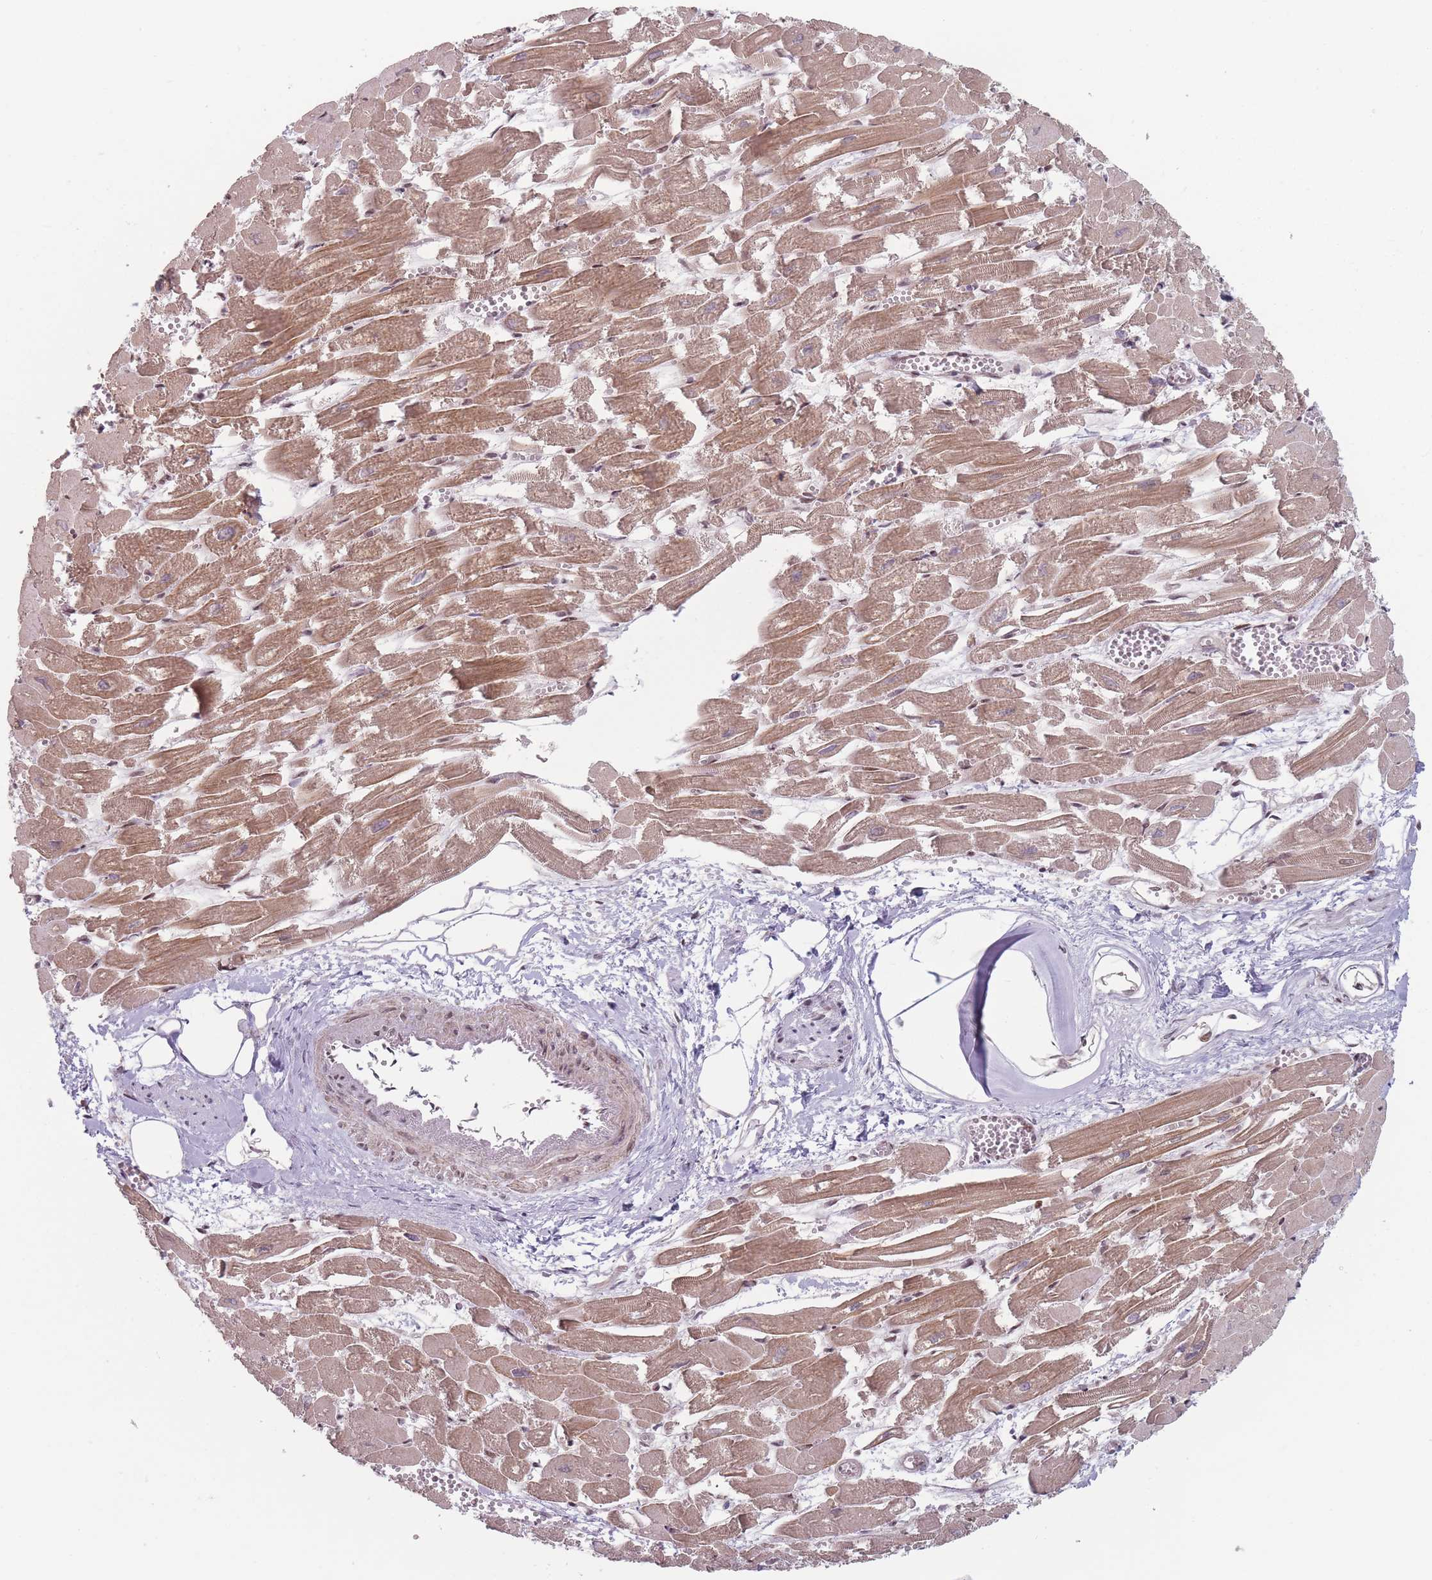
{"staining": {"intensity": "moderate", "quantity": ">75%", "location": "cytoplasmic/membranous"}, "tissue": "heart muscle", "cell_type": "Cardiomyocytes", "image_type": "normal", "snomed": [{"axis": "morphology", "description": "Normal tissue, NOS"}, {"axis": "topography", "description": "Heart"}], "caption": "High-magnification brightfield microscopy of unremarkable heart muscle stained with DAB (3,3'-diaminobenzidine) (brown) and counterstained with hematoxylin (blue). cardiomyocytes exhibit moderate cytoplasmic/membranous positivity is identified in about>75% of cells.", "gene": "SH3BGRL2", "patient": {"sex": "male", "age": 54}}